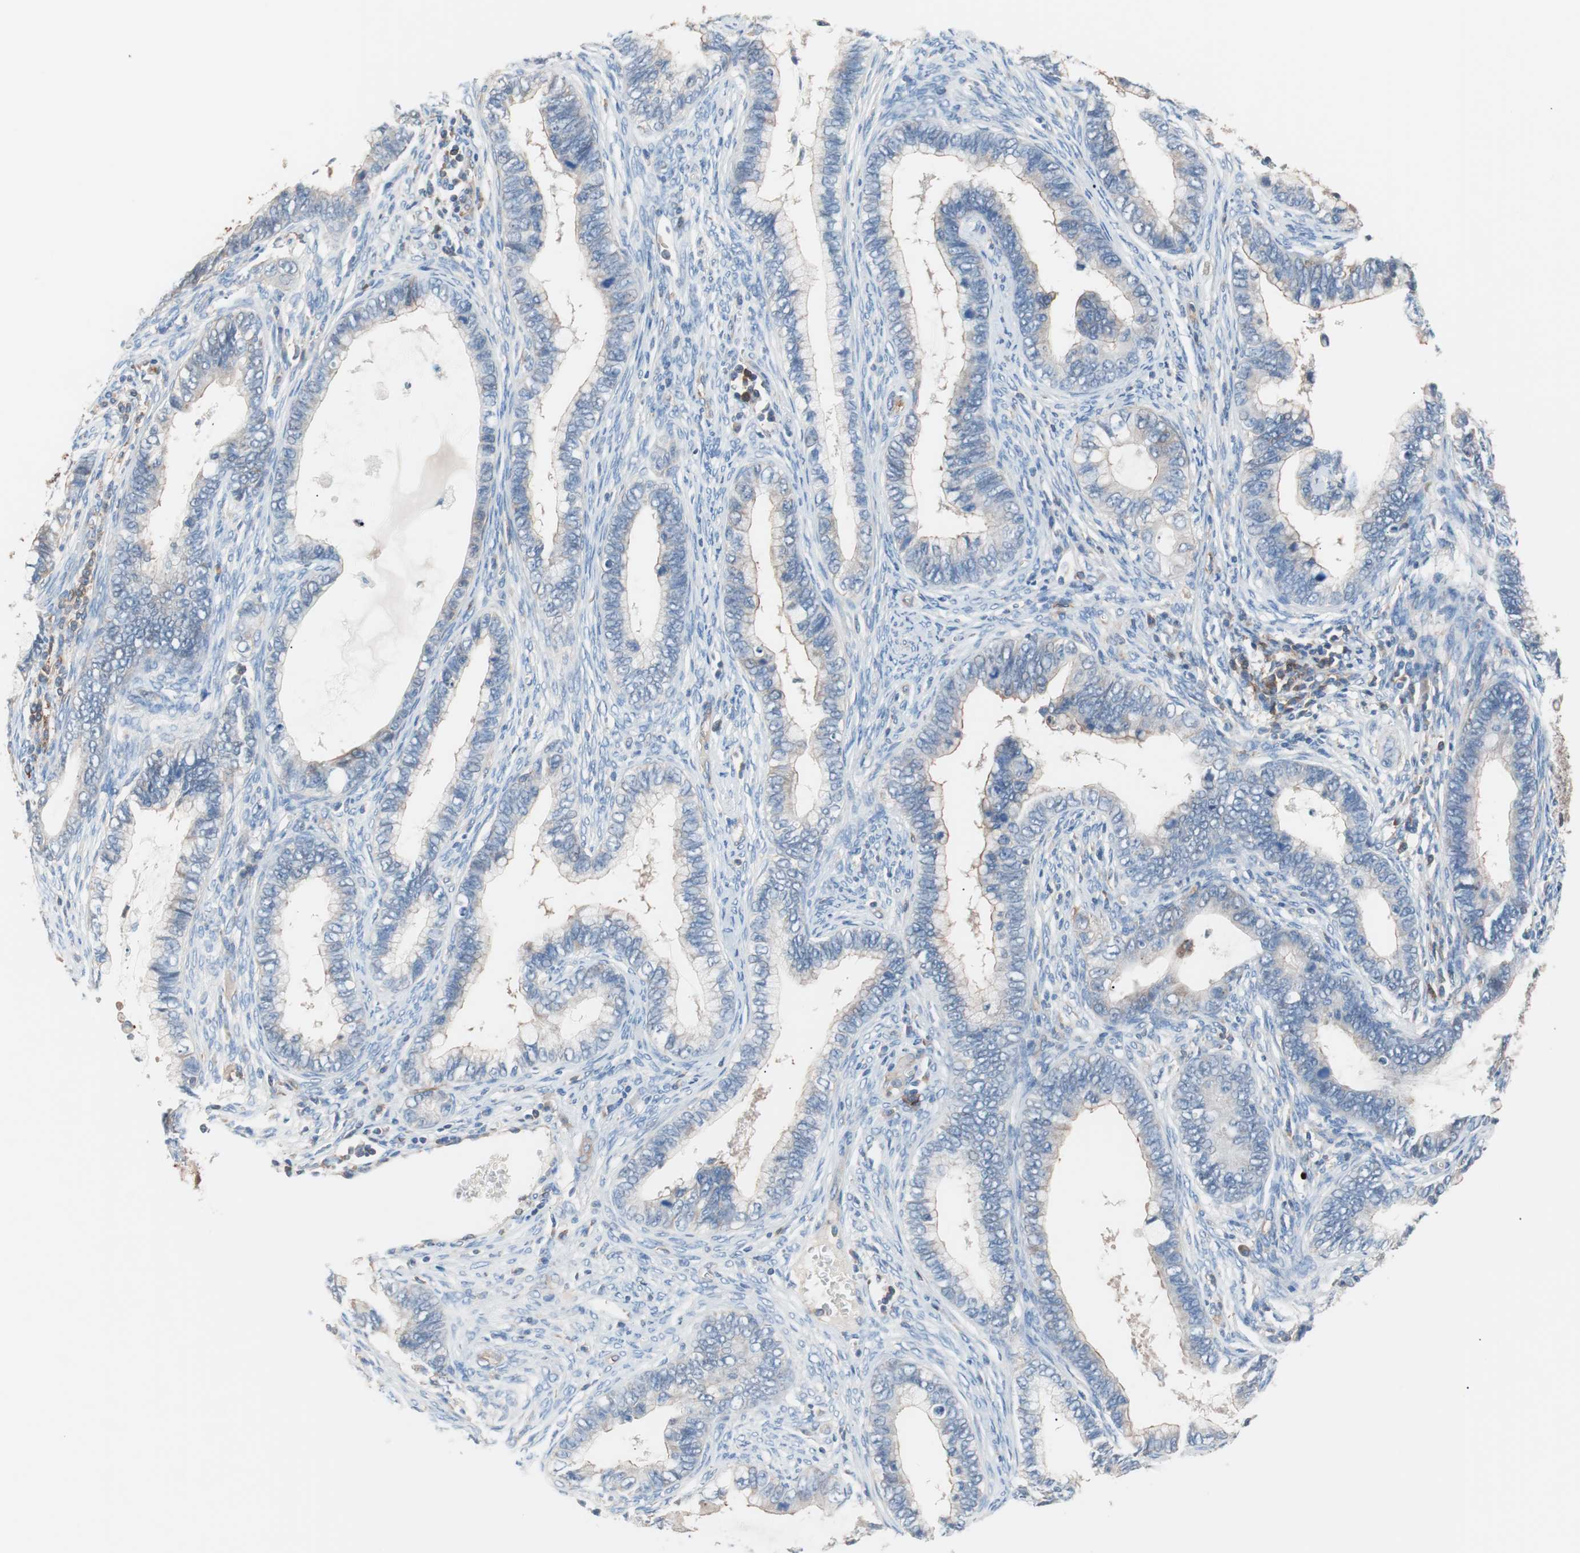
{"staining": {"intensity": "weak", "quantity": "<25%", "location": "cytoplasmic/membranous"}, "tissue": "cervical cancer", "cell_type": "Tumor cells", "image_type": "cancer", "snomed": [{"axis": "morphology", "description": "Adenocarcinoma, NOS"}, {"axis": "topography", "description": "Cervix"}], "caption": "A micrograph of human cervical adenocarcinoma is negative for staining in tumor cells.", "gene": "GPR160", "patient": {"sex": "female", "age": 44}}